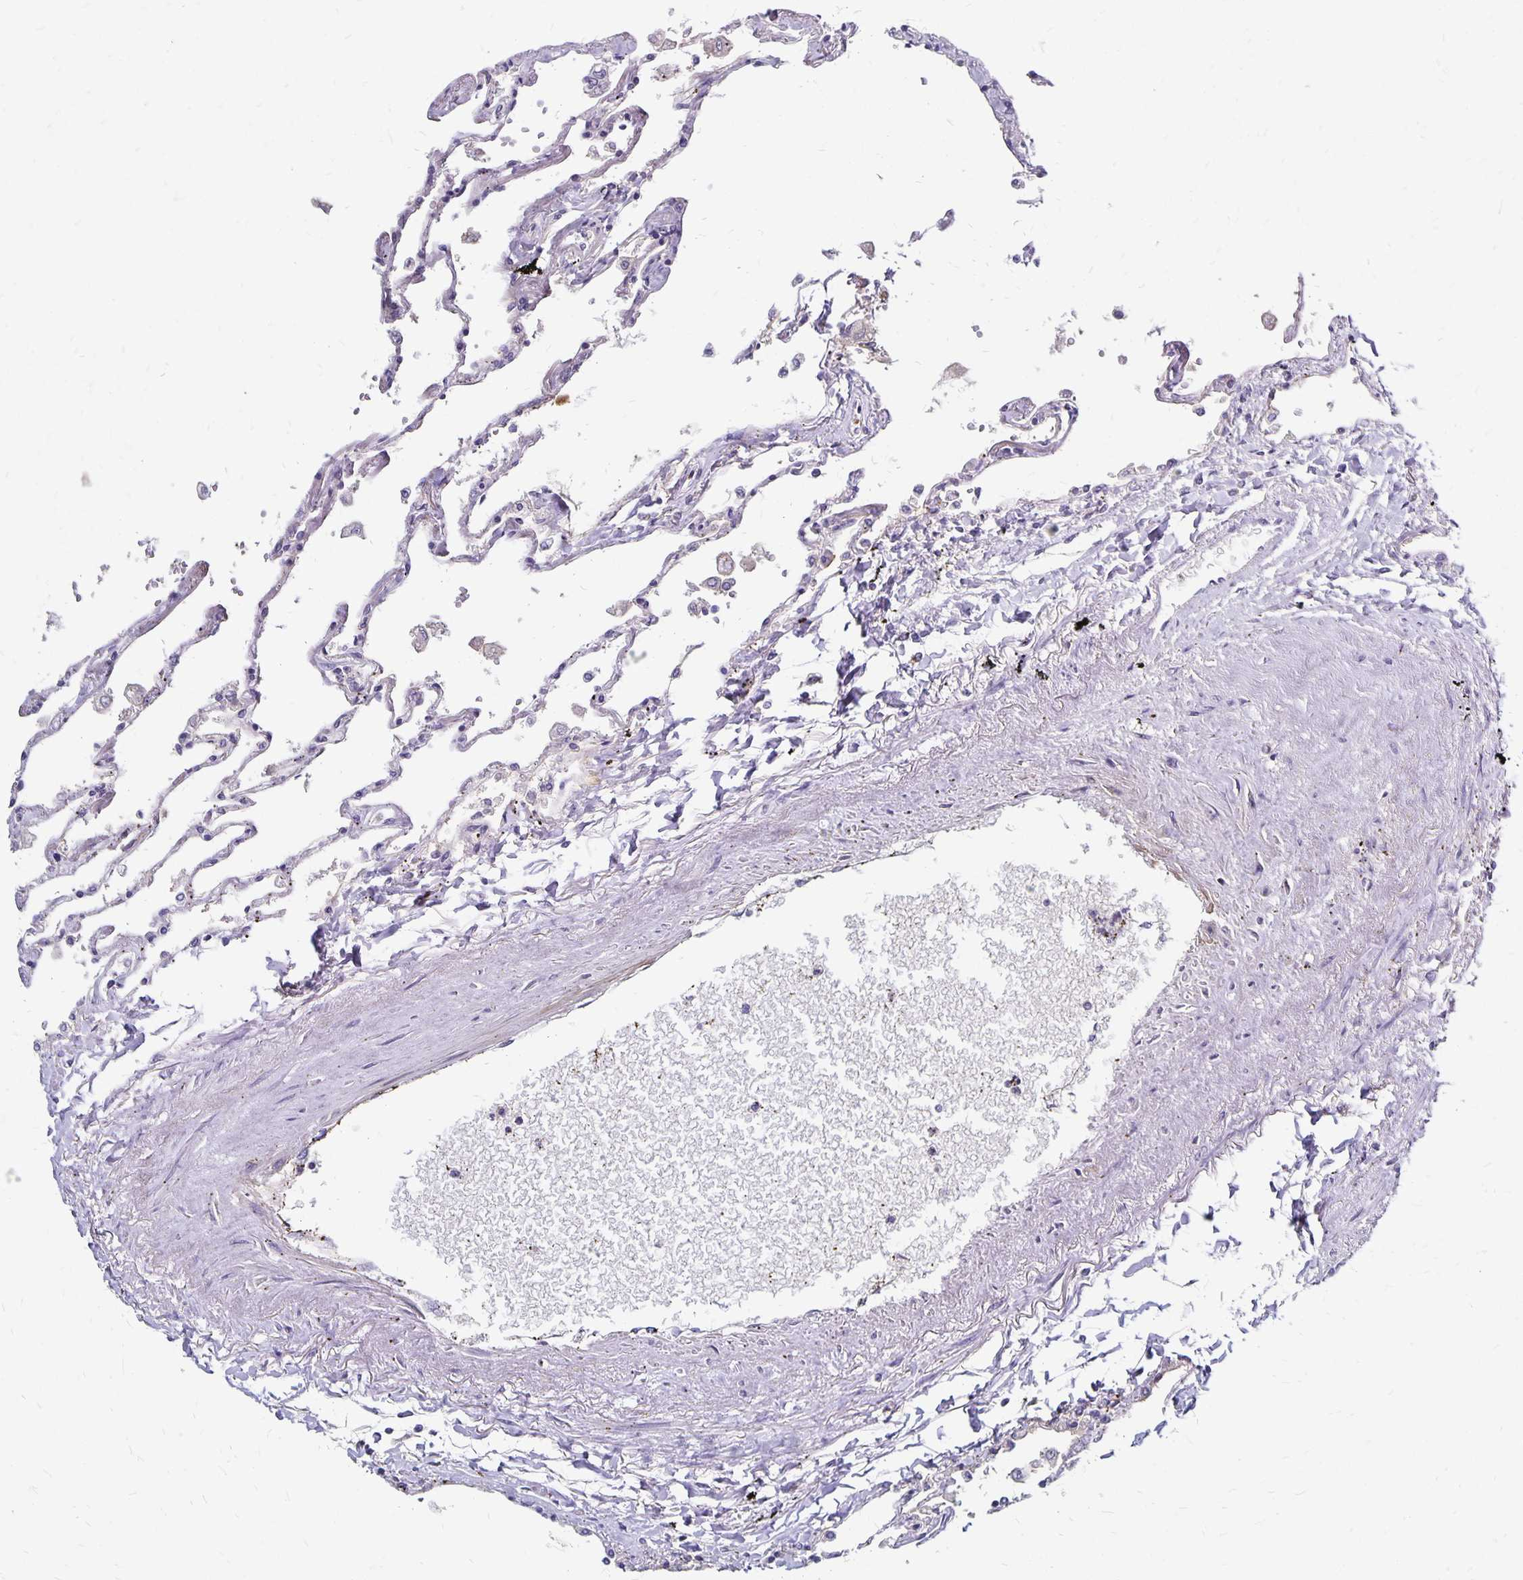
{"staining": {"intensity": "weak", "quantity": "<25%", "location": "cytoplasmic/membranous"}, "tissue": "lung", "cell_type": "Alveolar cells", "image_type": "normal", "snomed": [{"axis": "morphology", "description": "Normal tissue, NOS"}, {"axis": "topography", "description": "Lung"}], "caption": "Lung stained for a protein using IHC displays no positivity alveolar cells.", "gene": "TNS3", "patient": {"sex": "female", "age": 67}}